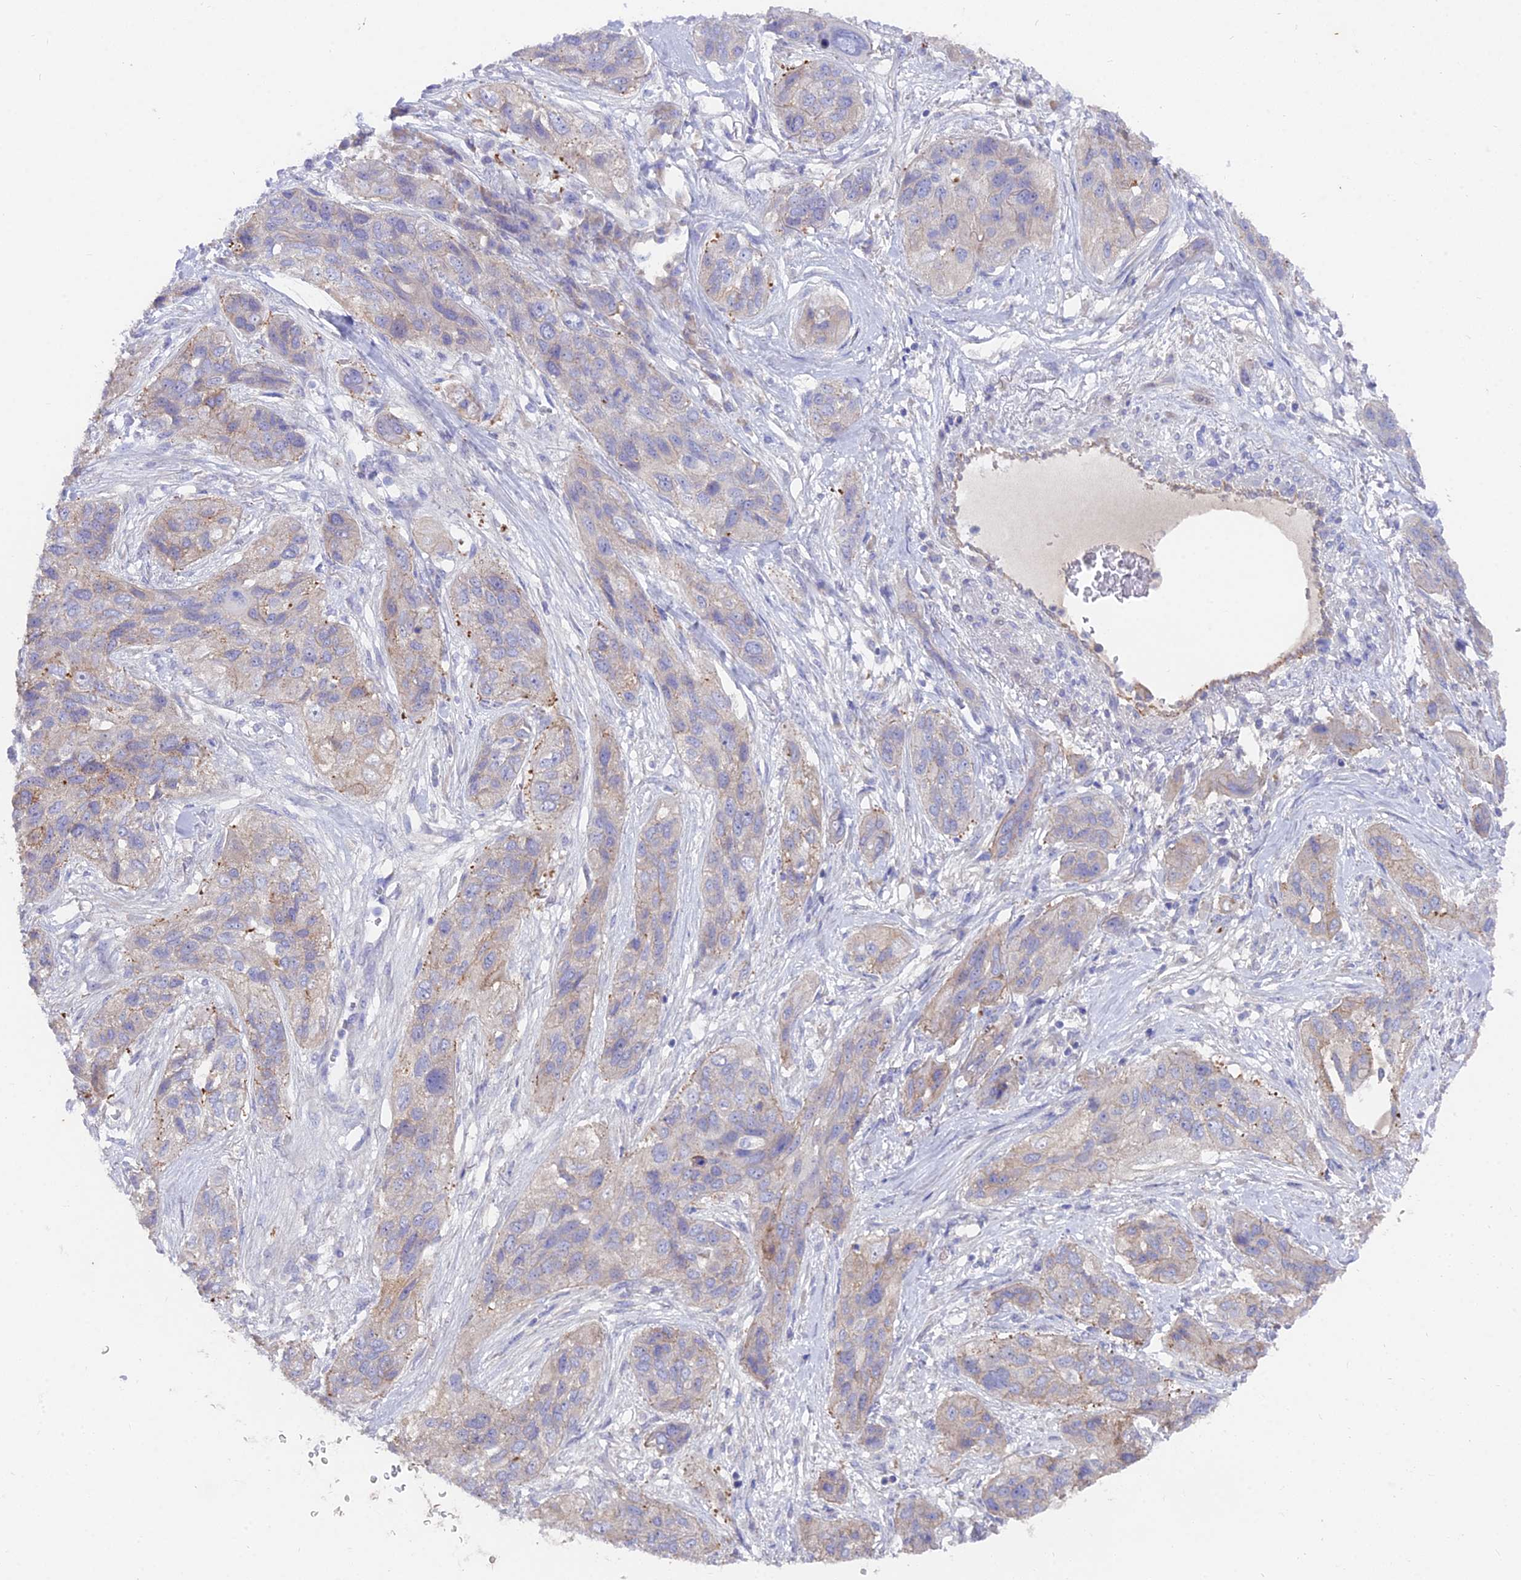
{"staining": {"intensity": "negative", "quantity": "none", "location": "none"}, "tissue": "lung cancer", "cell_type": "Tumor cells", "image_type": "cancer", "snomed": [{"axis": "morphology", "description": "Squamous cell carcinoma, NOS"}, {"axis": "topography", "description": "Lung"}], "caption": "Human lung cancer stained for a protein using immunohistochemistry reveals no staining in tumor cells.", "gene": "FAM168B", "patient": {"sex": "female", "age": 70}}